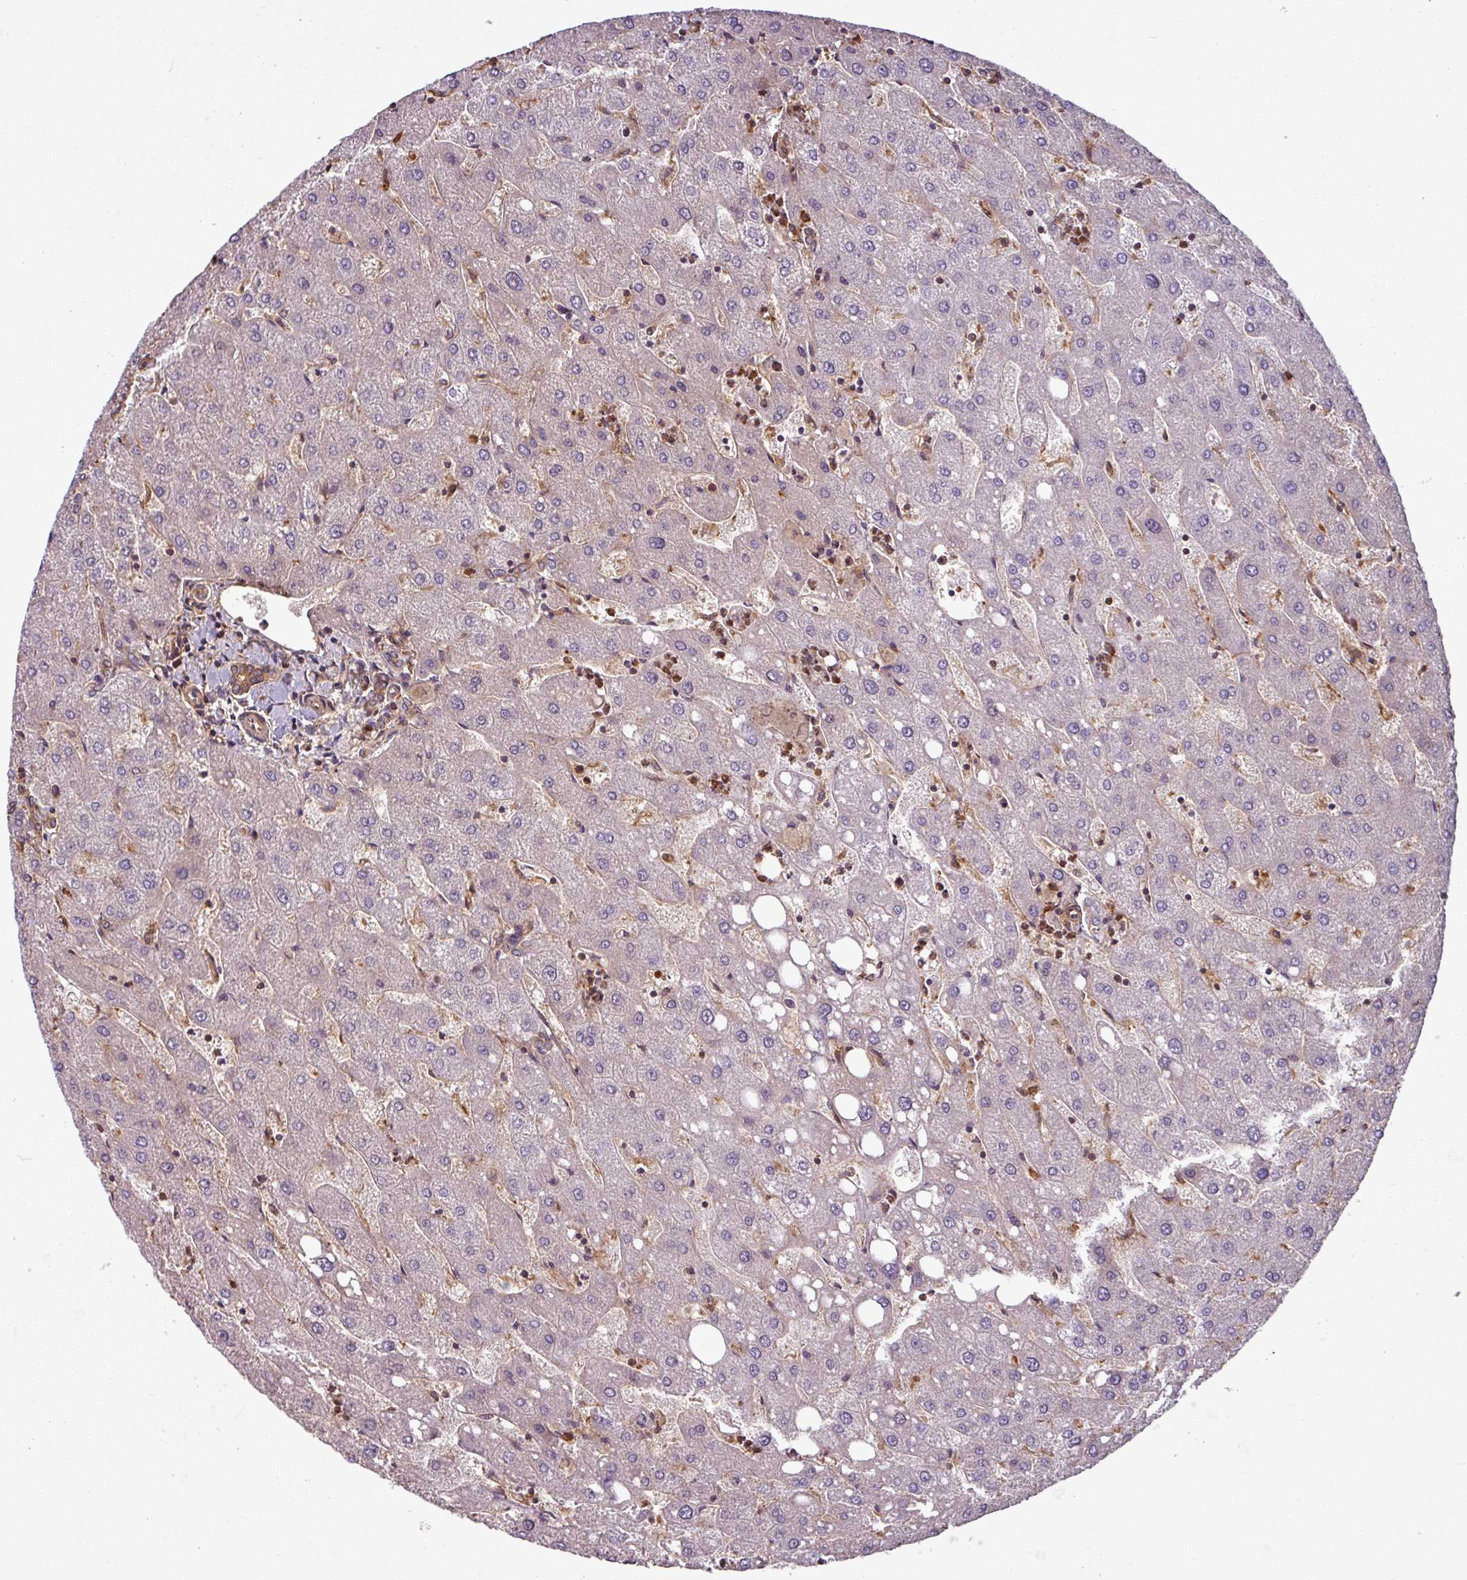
{"staining": {"intensity": "weak", "quantity": ">75%", "location": "cytoplasmic/membranous"}, "tissue": "liver", "cell_type": "Cholangiocytes", "image_type": "normal", "snomed": [{"axis": "morphology", "description": "Normal tissue, NOS"}, {"axis": "topography", "description": "Liver"}], "caption": "Protein expression by IHC exhibits weak cytoplasmic/membranous positivity in about >75% of cholangiocytes in benign liver. The protein of interest is stained brown, and the nuclei are stained in blue (DAB IHC with brightfield microscopy, high magnification).", "gene": "SH3BGRL", "patient": {"sex": "male", "age": 67}}